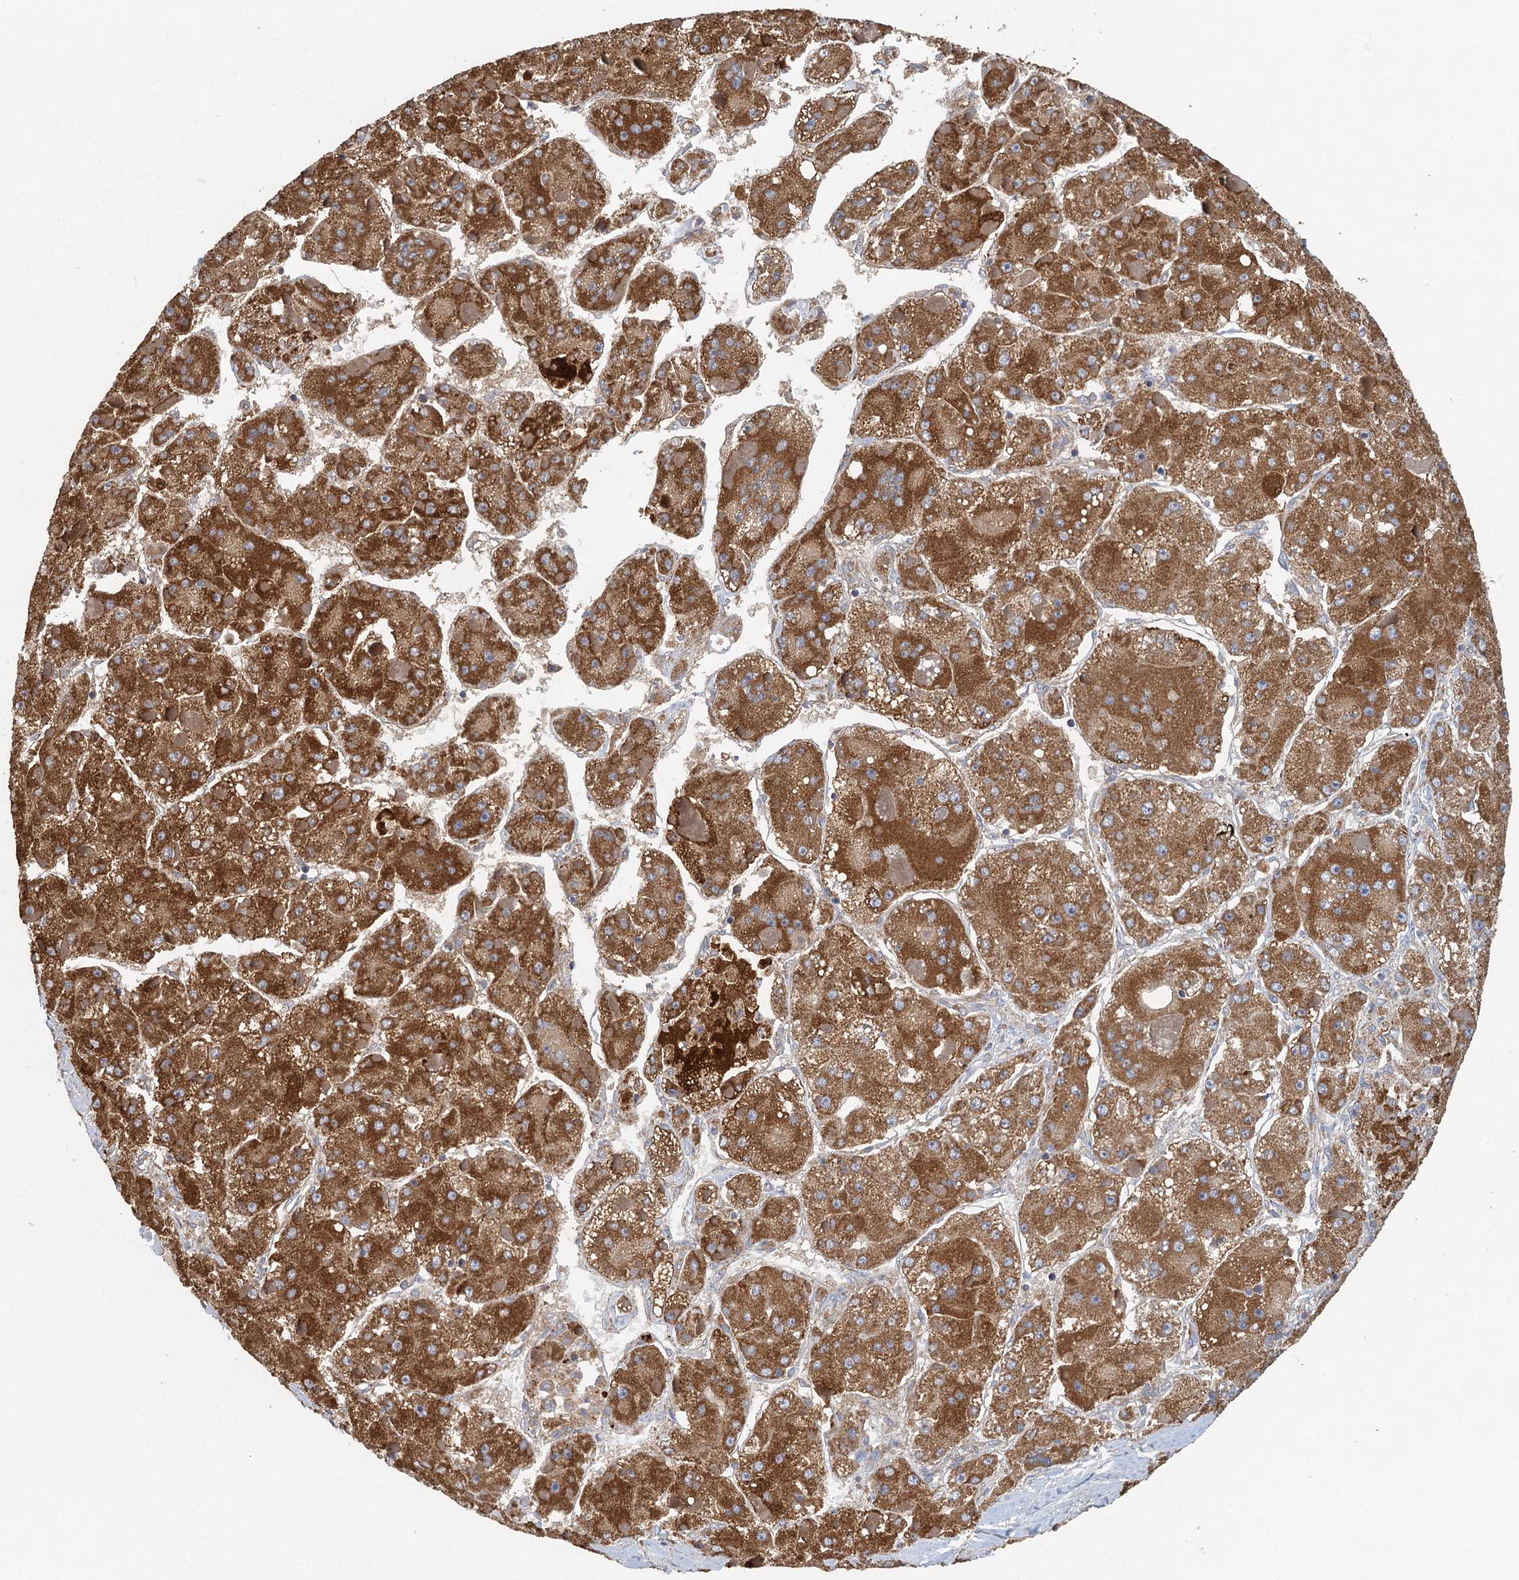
{"staining": {"intensity": "moderate", "quantity": ">75%", "location": "cytoplasmic/membranous"}, "tissue": "liver cancer", "cell_type": "Tumor cells", "image_type": "cancer", "snomed": [{"axis": "morphology", "description": "Carcinoma, Hepatocellular, NOS"}, {"axis": "topography", "description": "Liver"}], "caption": "Immunohistochemistry (IHC) of human liver hepatocellular carcinoma displays medium levels of moderate cytoplasmic/membranous positivity in about >75% of tumor cells.", "gene": "BCS1L", "patient": {"sex": "female", "age": 73}}